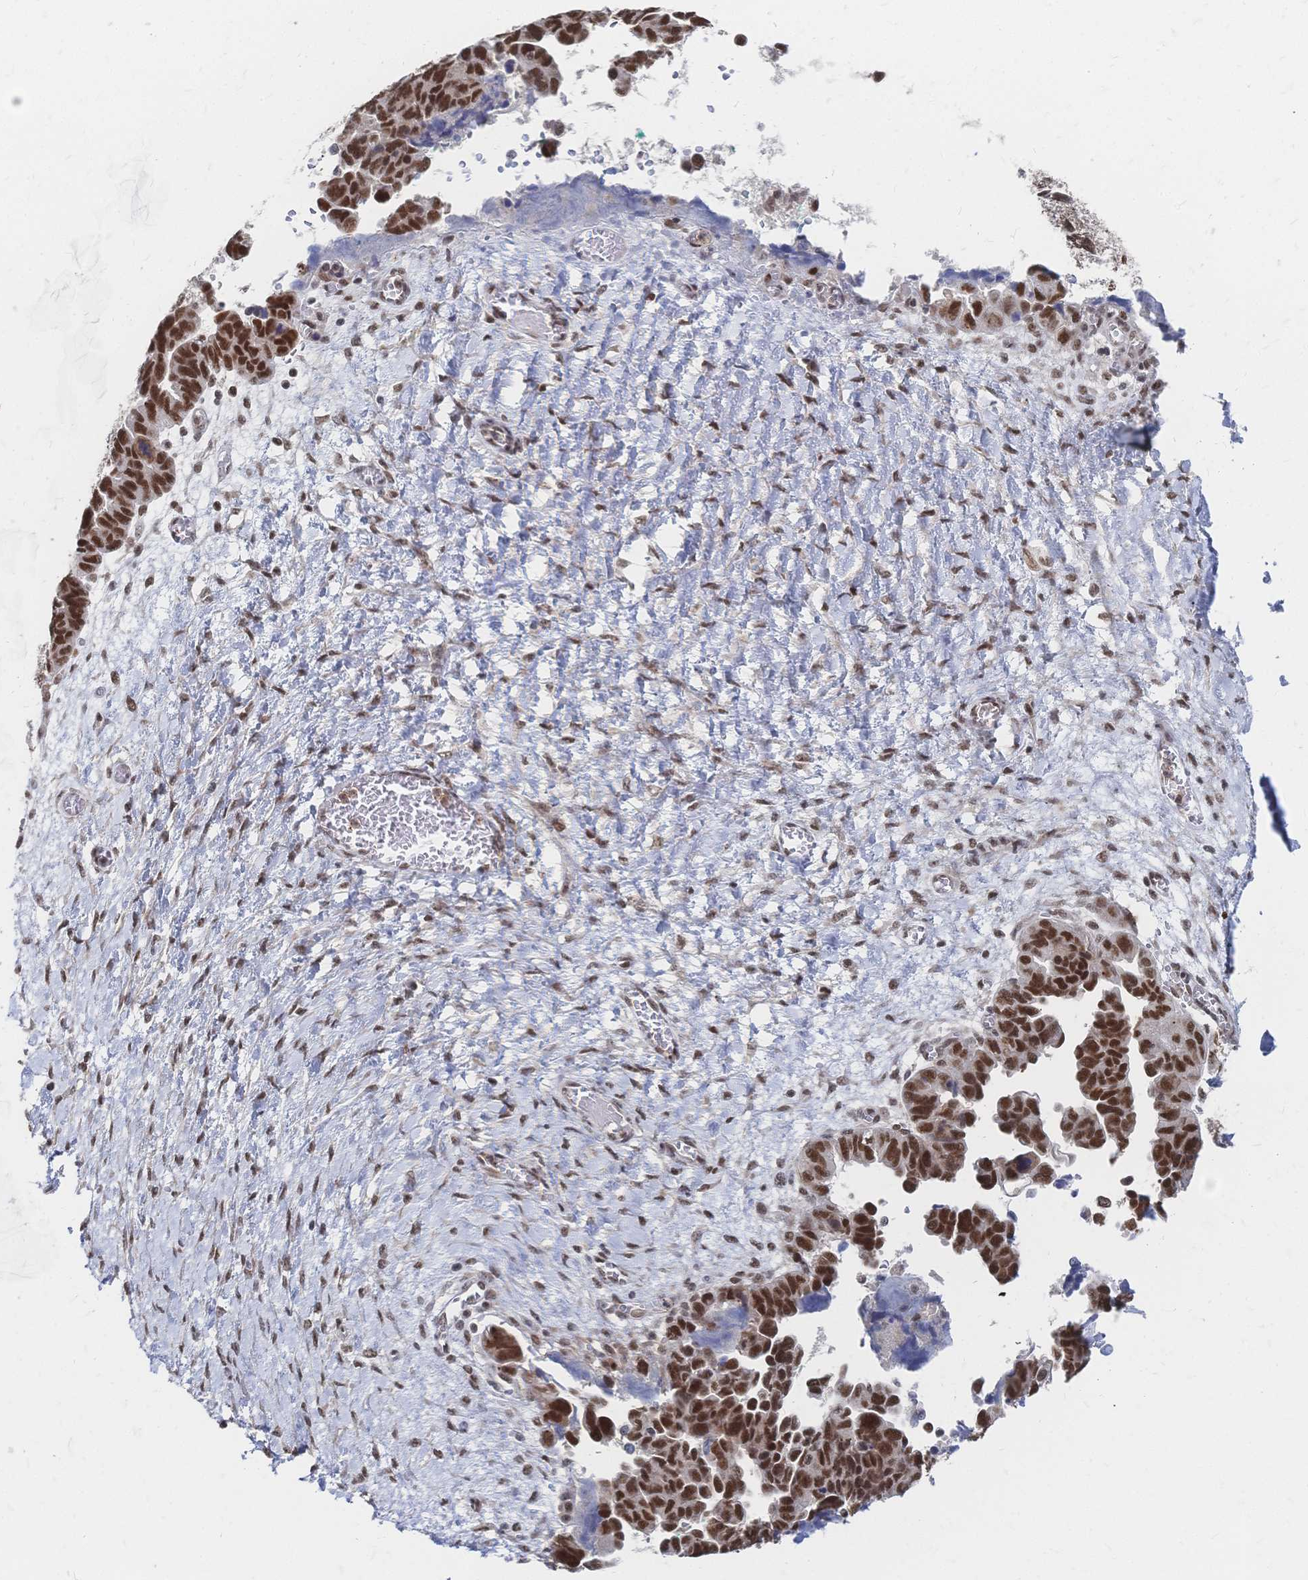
{"staining": {"intensity": "strong", "quantity": ">75%", "location": "nuclear"}, "tissue": "ovarian cancer", "cell_type": "Tumor cells", "image_type": "cancer", "snomed": [{"axis": "morphology", "description": "Cystadenocarcinoma, serous, NOS"}, {"axis": "topography", "description": "Ovary"}], "caption": "Brown immunohistochemical staining in serous cystadenocarcinoma (ovarian) displays strong nuclear positivity in approximately >75% of tumor cells. The protein of interest is shown in brown color, while the nuclei are stained blue.", "gene": "NELFA", "patient": {"sex": "female", "age": 64}}